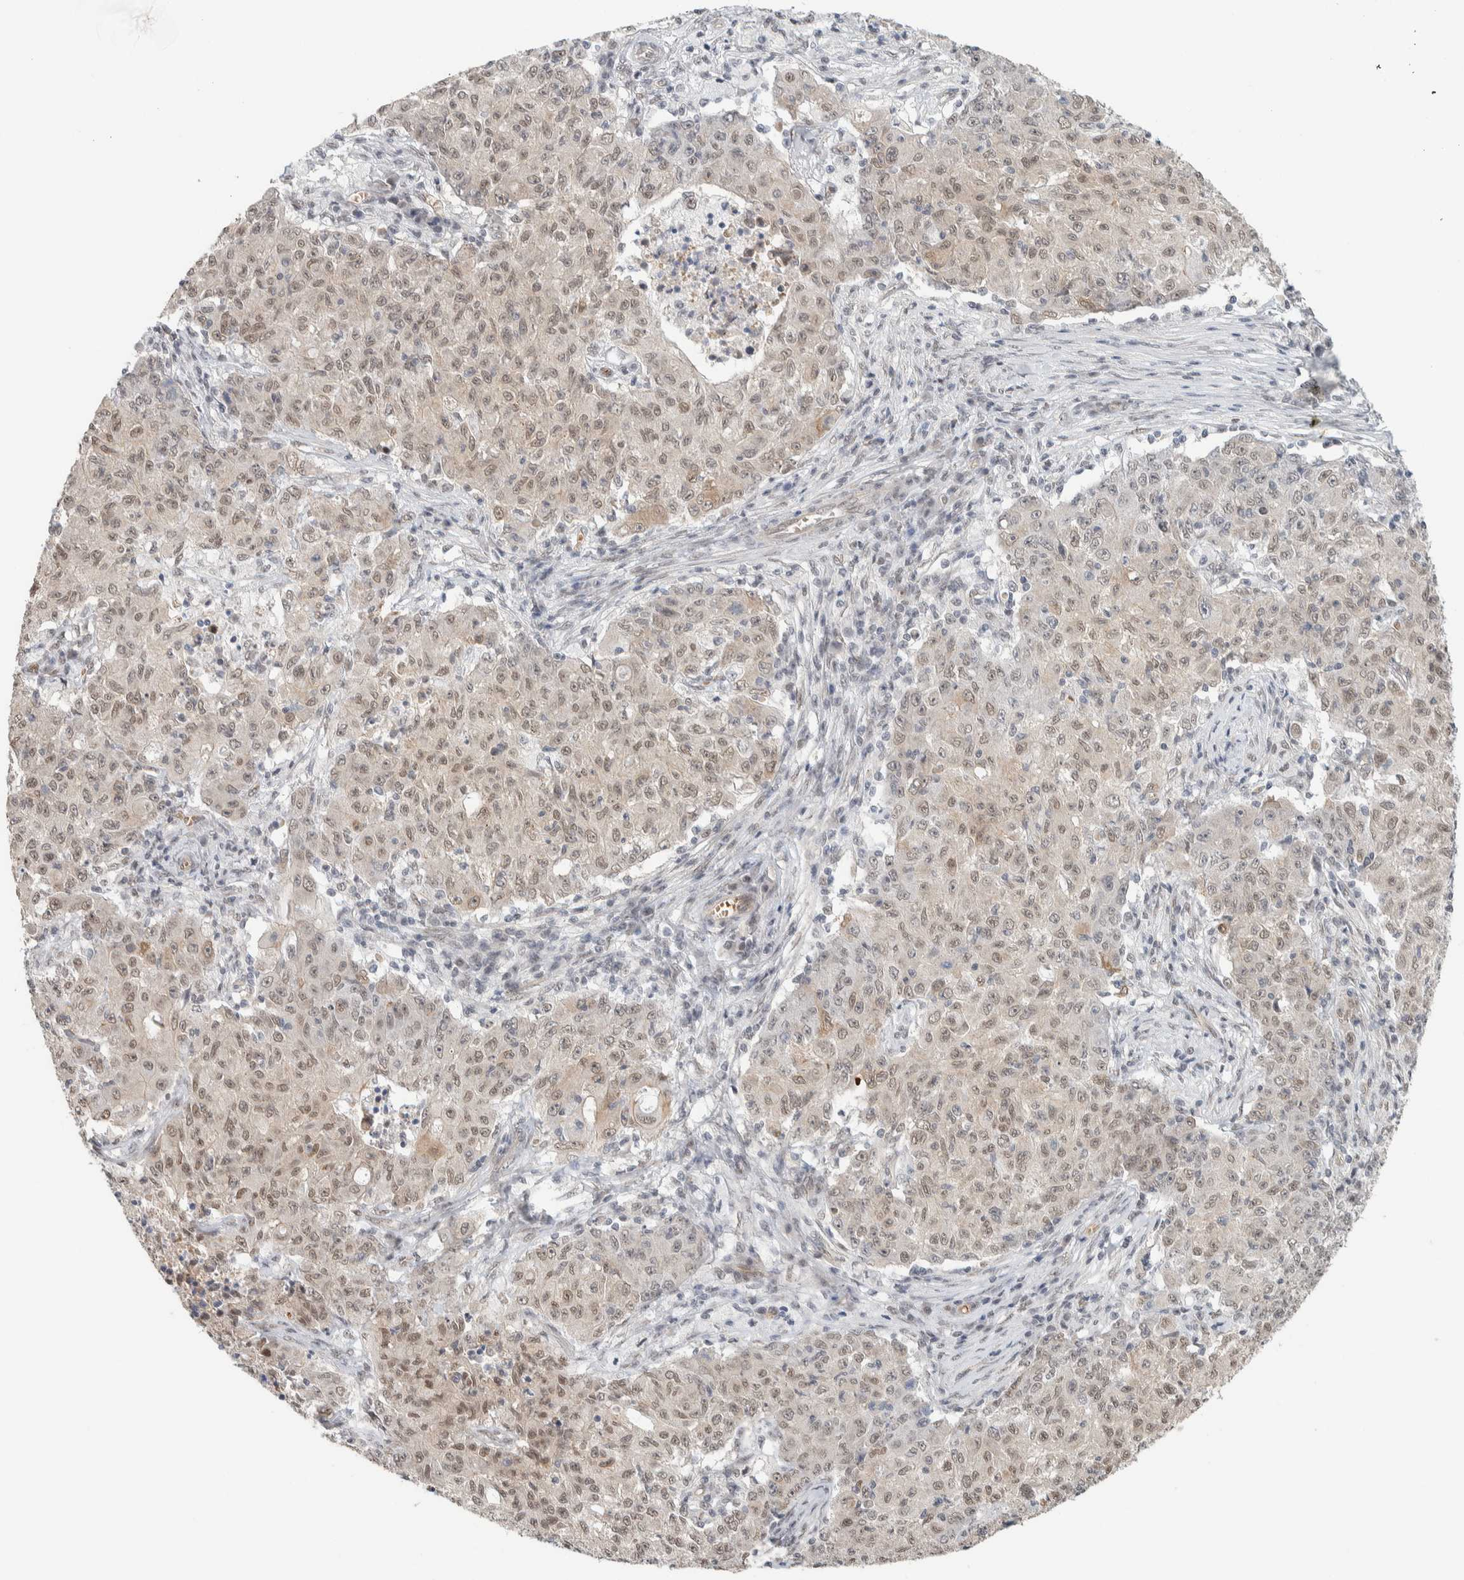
{"staining": {"intensity": "weak", "quantity": ">75%", "location": "nuclear"}, "tissue": "ovarian cancer", "cell_type": "Tumor cells", "image_type": "cancer", "snomed": [{"axis": "morphology", "description": "Carcinoma, endometroid"}, {"axis": "topography", "description": "Ovary"}], "caption": "Tumor cells demonstrate weak nuclear staining in approximately >75% of cells in ovarian endometroid carcinoma.", "gene": "ZBTB2", "patient": {"sex": "female", "age": 42}}